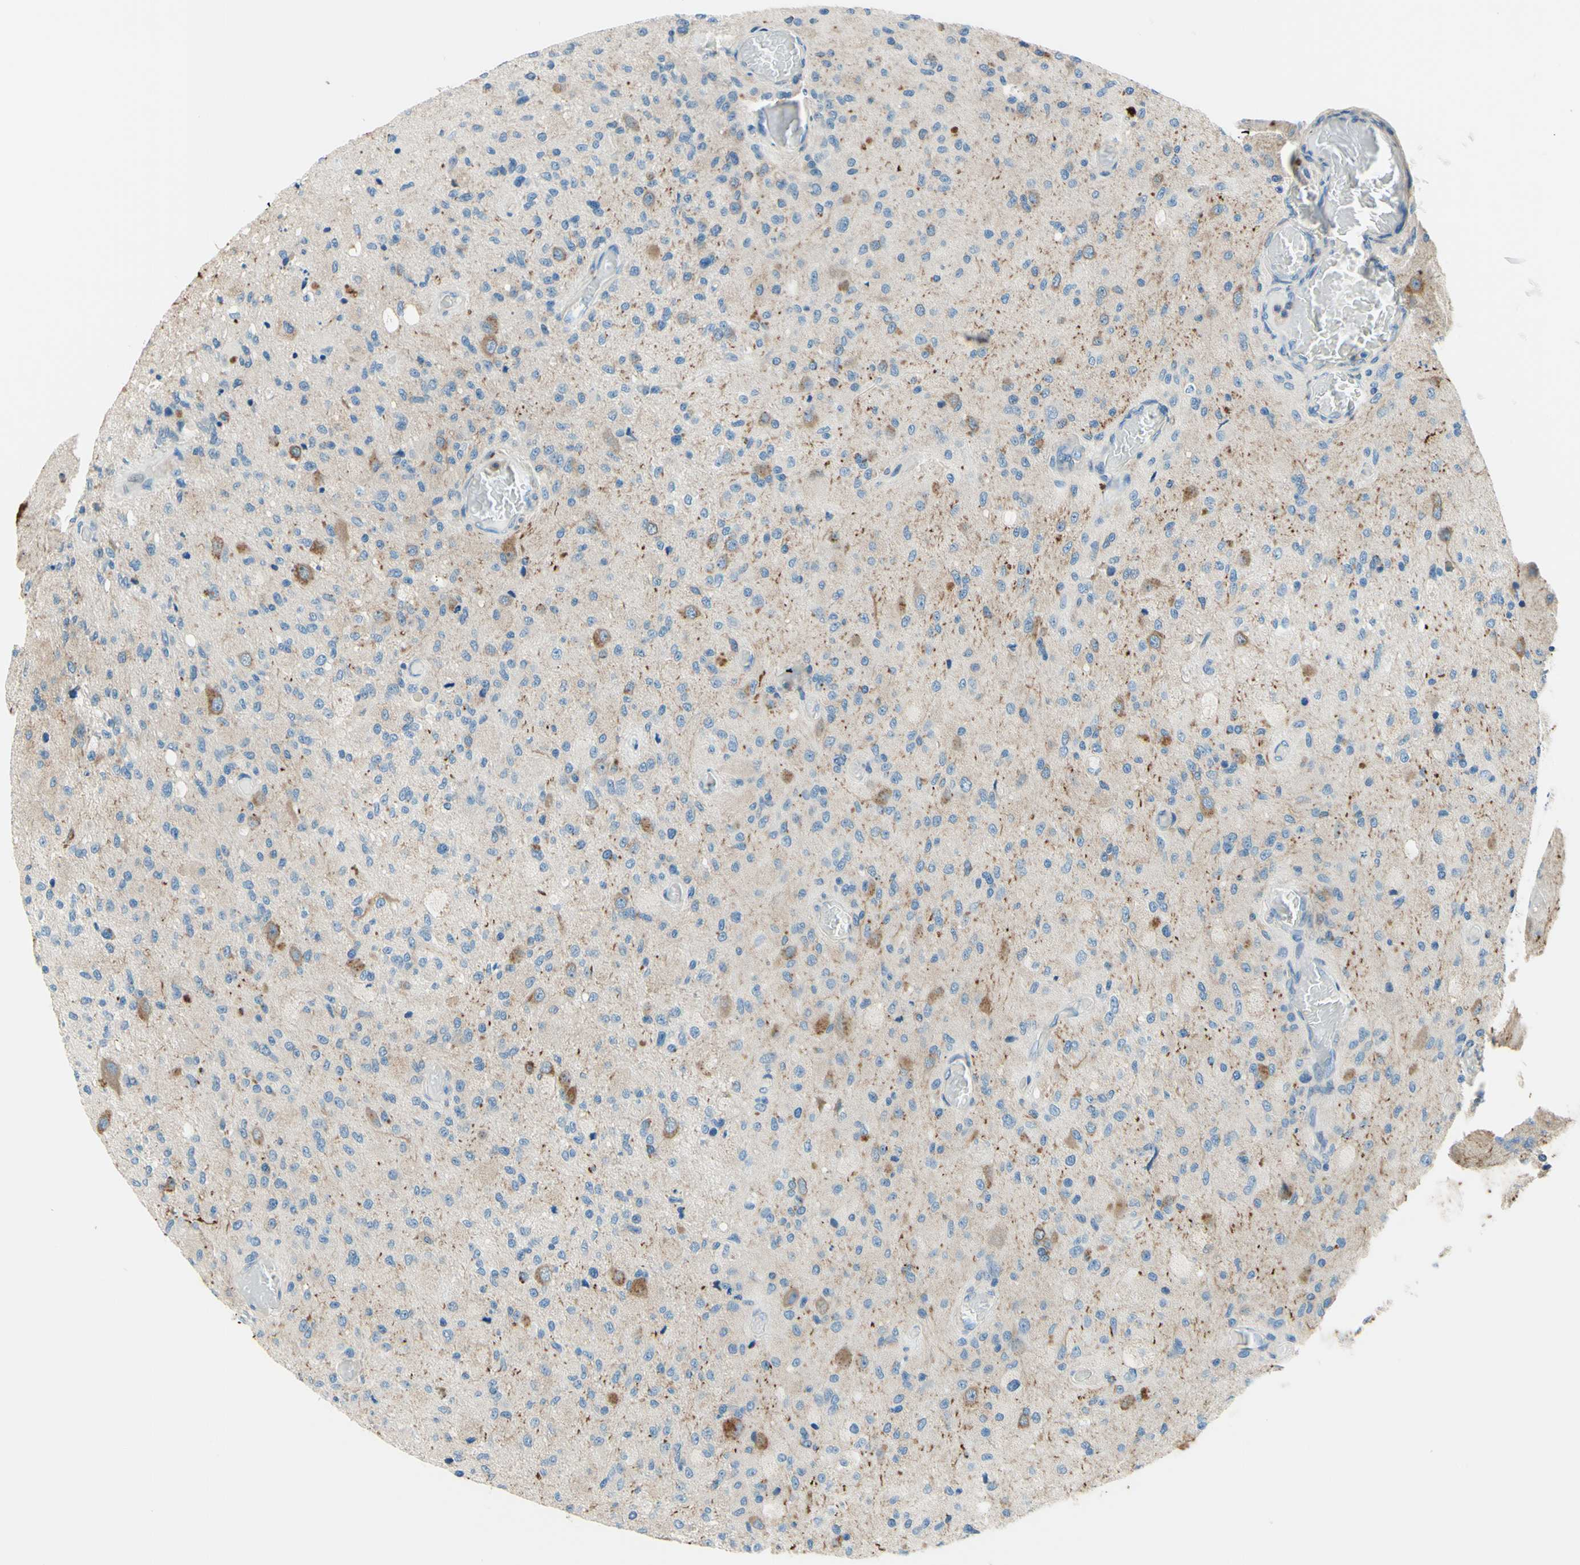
{"staining": {"intensity": "weak", "quantity": "<25%", "location": "cytoplasmic/membranous"}, "tissue": "glioma", "cell_type": "Tumor cells", "image_type": "cancer", "snomed": [{"axis": "morphology", "description": "Normal tissue, NOS"}, {"axis": "morphology", "description": "Glioma, malignant, High grade"}, {"axis": "topography", "description": "Cerebral cortex"}], "caption": "Tumor cells are negative for brown protein staining in high-grade glioma (malignant).", "gene": "SIGLEC9", "patient": {"sex": "male", "age": 77}}